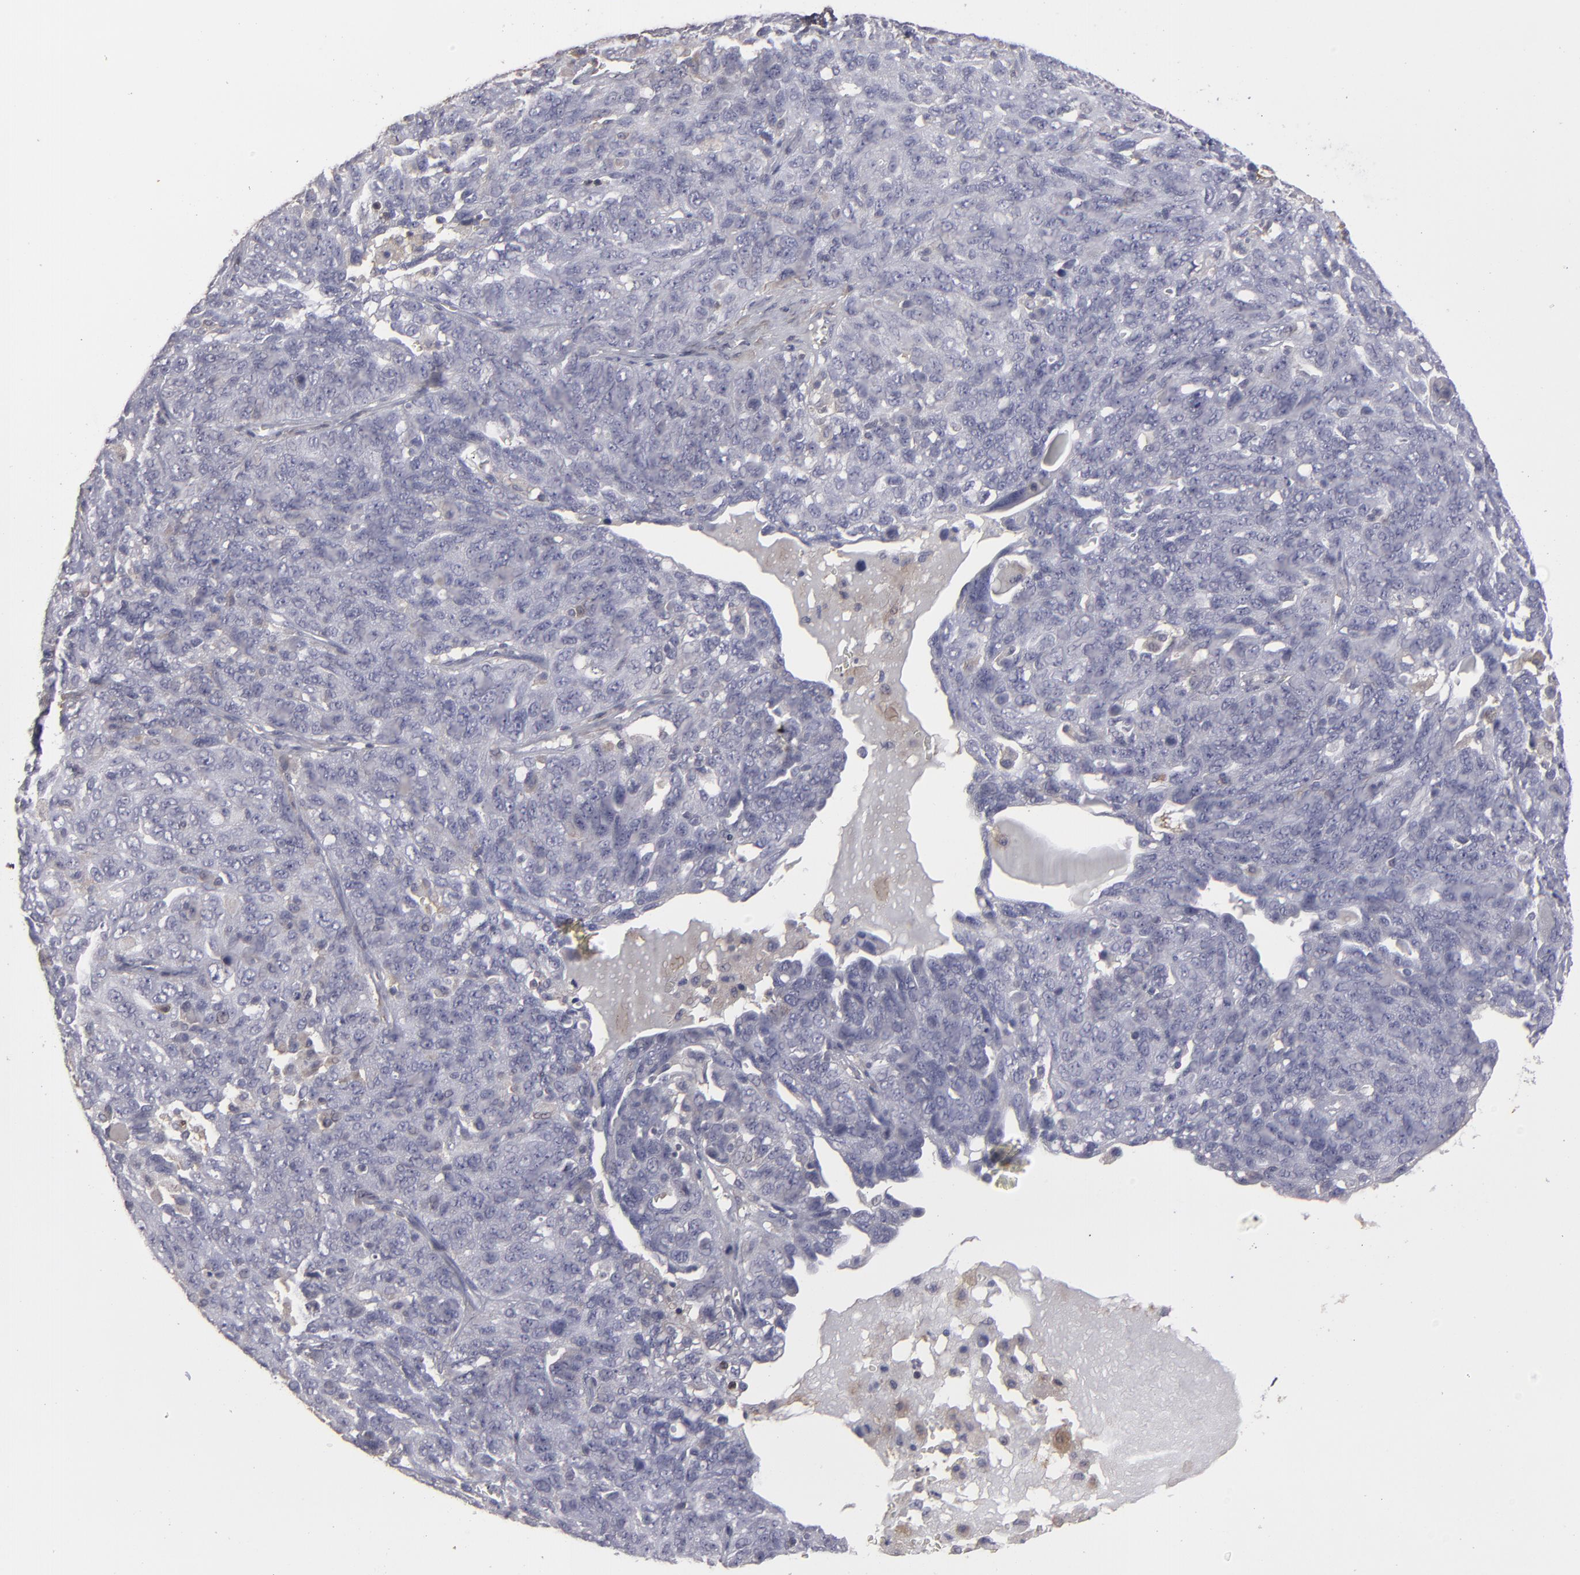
{"staining": {"intensity": "negative", "quantity": "none", "location": "none"}, "tissue": "ovarian cancer", "cell_type": "Tumor cells", "image_type": "cancer", "snomed": [{"axis": "morphology", "description": "Cystadenocarcinoma, serous, NOS"}, {"axis": "topography", "description": "Ovary"}], "caption": "Tumor cells are negative for protein expression in human ovarian cancer.", "gene": "SEMA3G", "patient": {"sex": "female", "age": 71}}